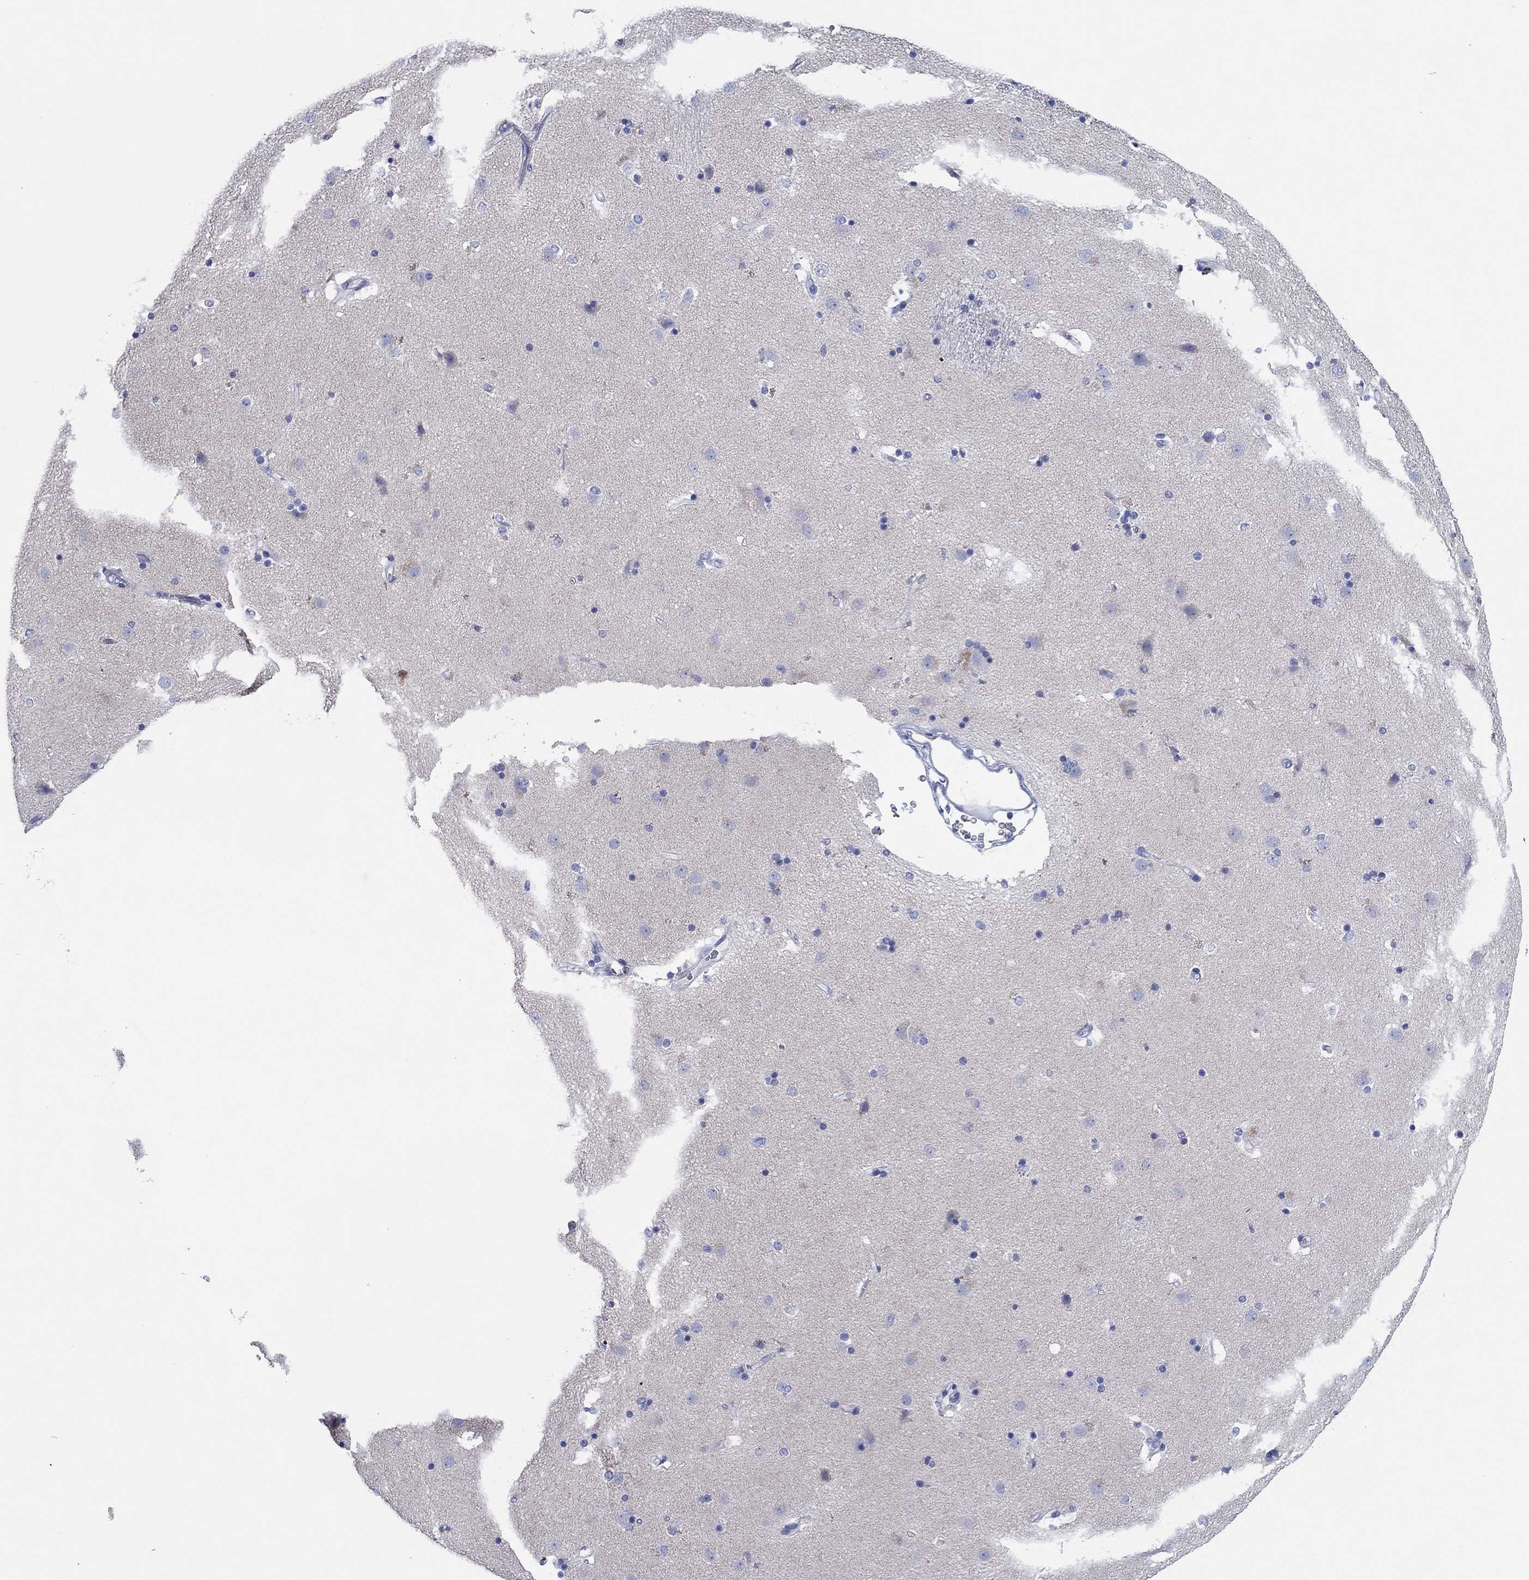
{"staining": {"intensity": "negative", "quantity": "none", "location": "none"}, "tissue": "caudate", "cell_type": "Glial cells", "image_type": "normal", "snomed": [{"axis": "morphology", "description": "Normal tissue, NOS"}, {"axis": "topography", "description": "Lateral ventricle wall"}], "caption": "A histopathology image of caudate stained for a protein shows no brown staining in glial cells. Brightfield microscopy of immunohistochemistry (IHC) stained with DAB (3,3'-diaminobenzidine) (brown) and hematoxylin (blue), captured at high magnification.", "gene": "HCRT", "patient": {"sex": "female", "age": 71}}